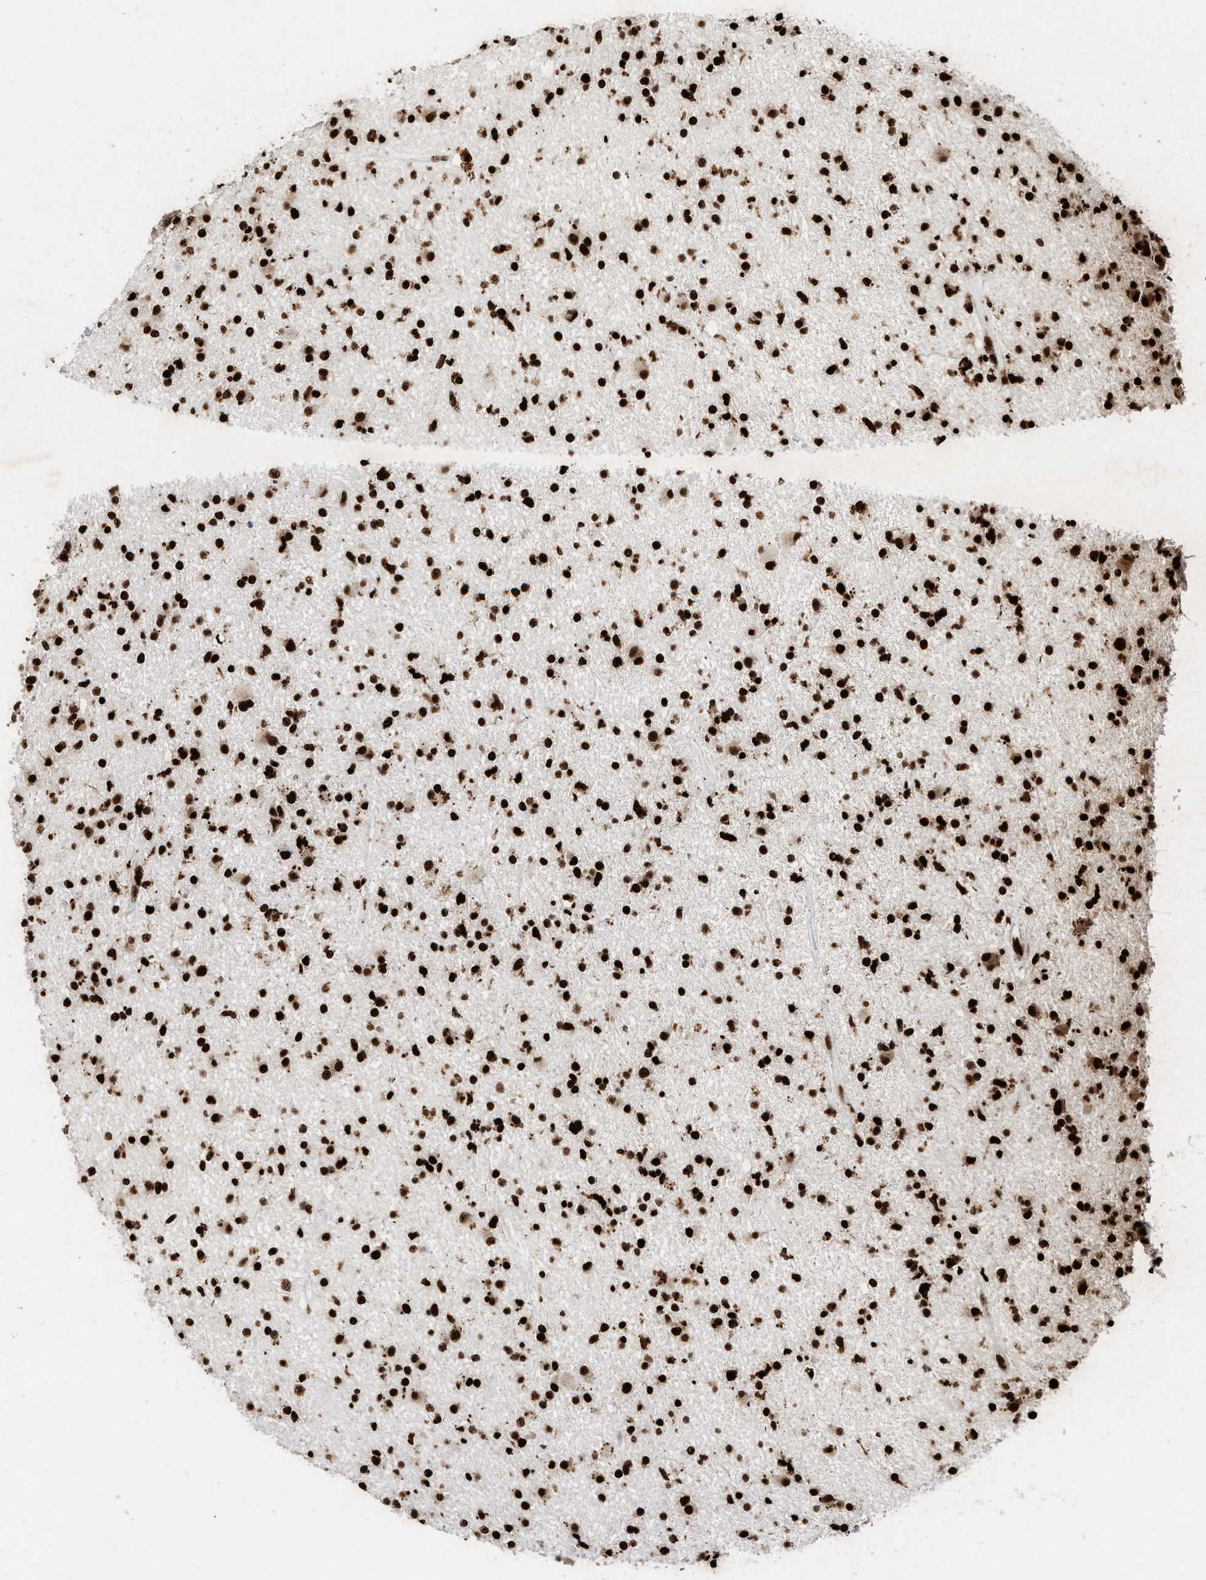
{"staining": {"intensity": "strong", "quantity": ">75%", "location": "nuclear"}, "tissue": "glioma", "cell_type": "Tumor cells", "image_type": "cancer", "snomed": [{"axis": "morphology", "description": "Glioma, malignant, High grade"}, {"axis": "topography", "description": "Brain"}], "caption": "Tumor cells exhibit high levels of strong nuclear expression in about >75% of cells in human glioma.", "gene": "ALYREF", "patient": {"sex": "male", "age": 33}}